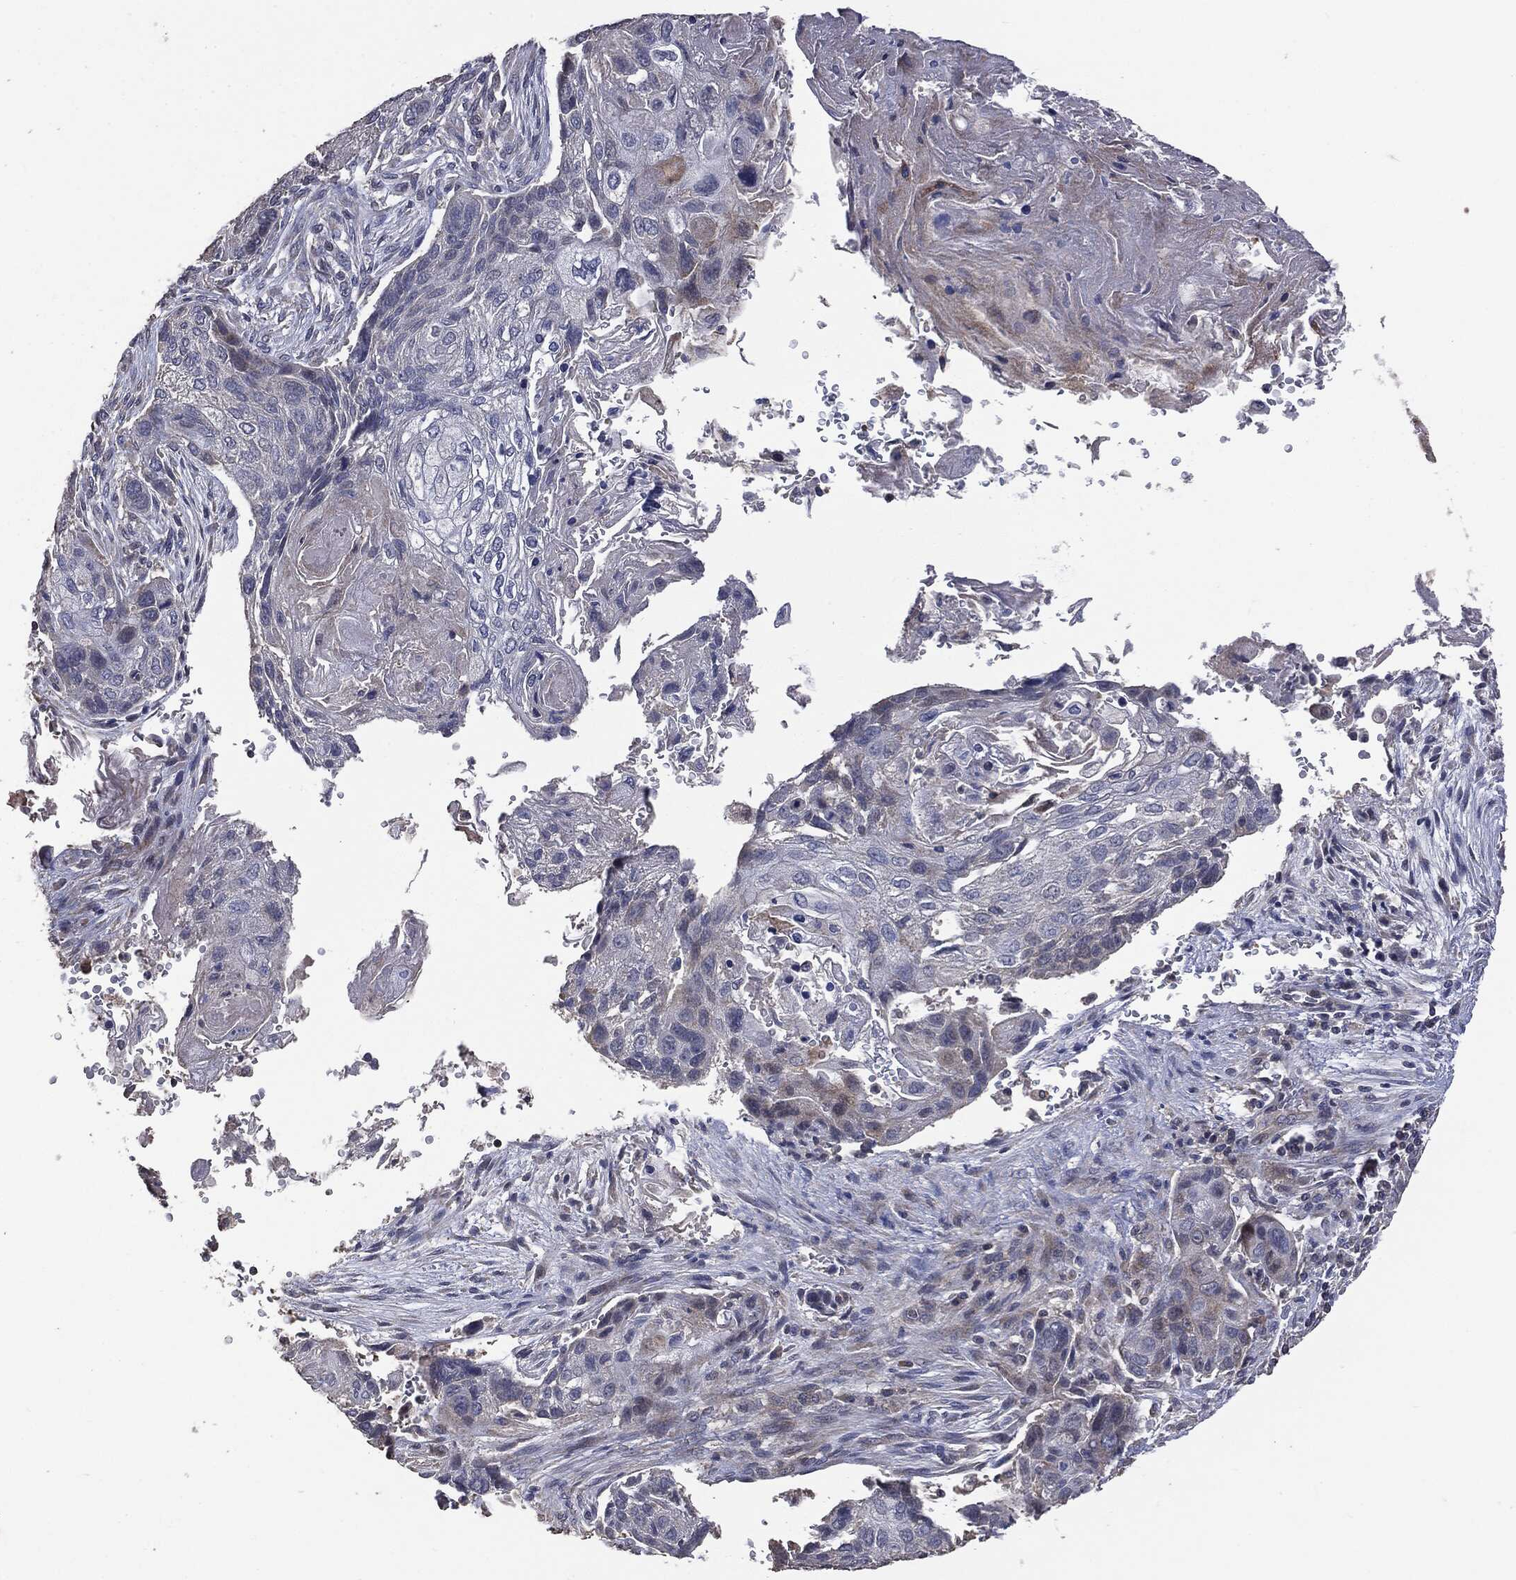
{"staining": {"intensity": "negative", "quantity": "none", "location": "none"}, "tissue": "lung cancer", "cell_type": "Tumor cells", "image_type": "cancer", "snomed": [{"axis": "morphology", "description": "Normal tissue, NOS"}, {"axis": "morphology", "description": "Squamous cell carcinoma, NOS"}, {"axis": "topography", "description": "Bronchus"}, {"axis": "topography", "description": "Lung"}], "caption": "High power microscopy image of an immunohistochemistry (IHC) image of lung cancer, revealing no significant staining in tumor cells.", "gene": "MTOR", "patient": {"sex": "male", "age": 69}}